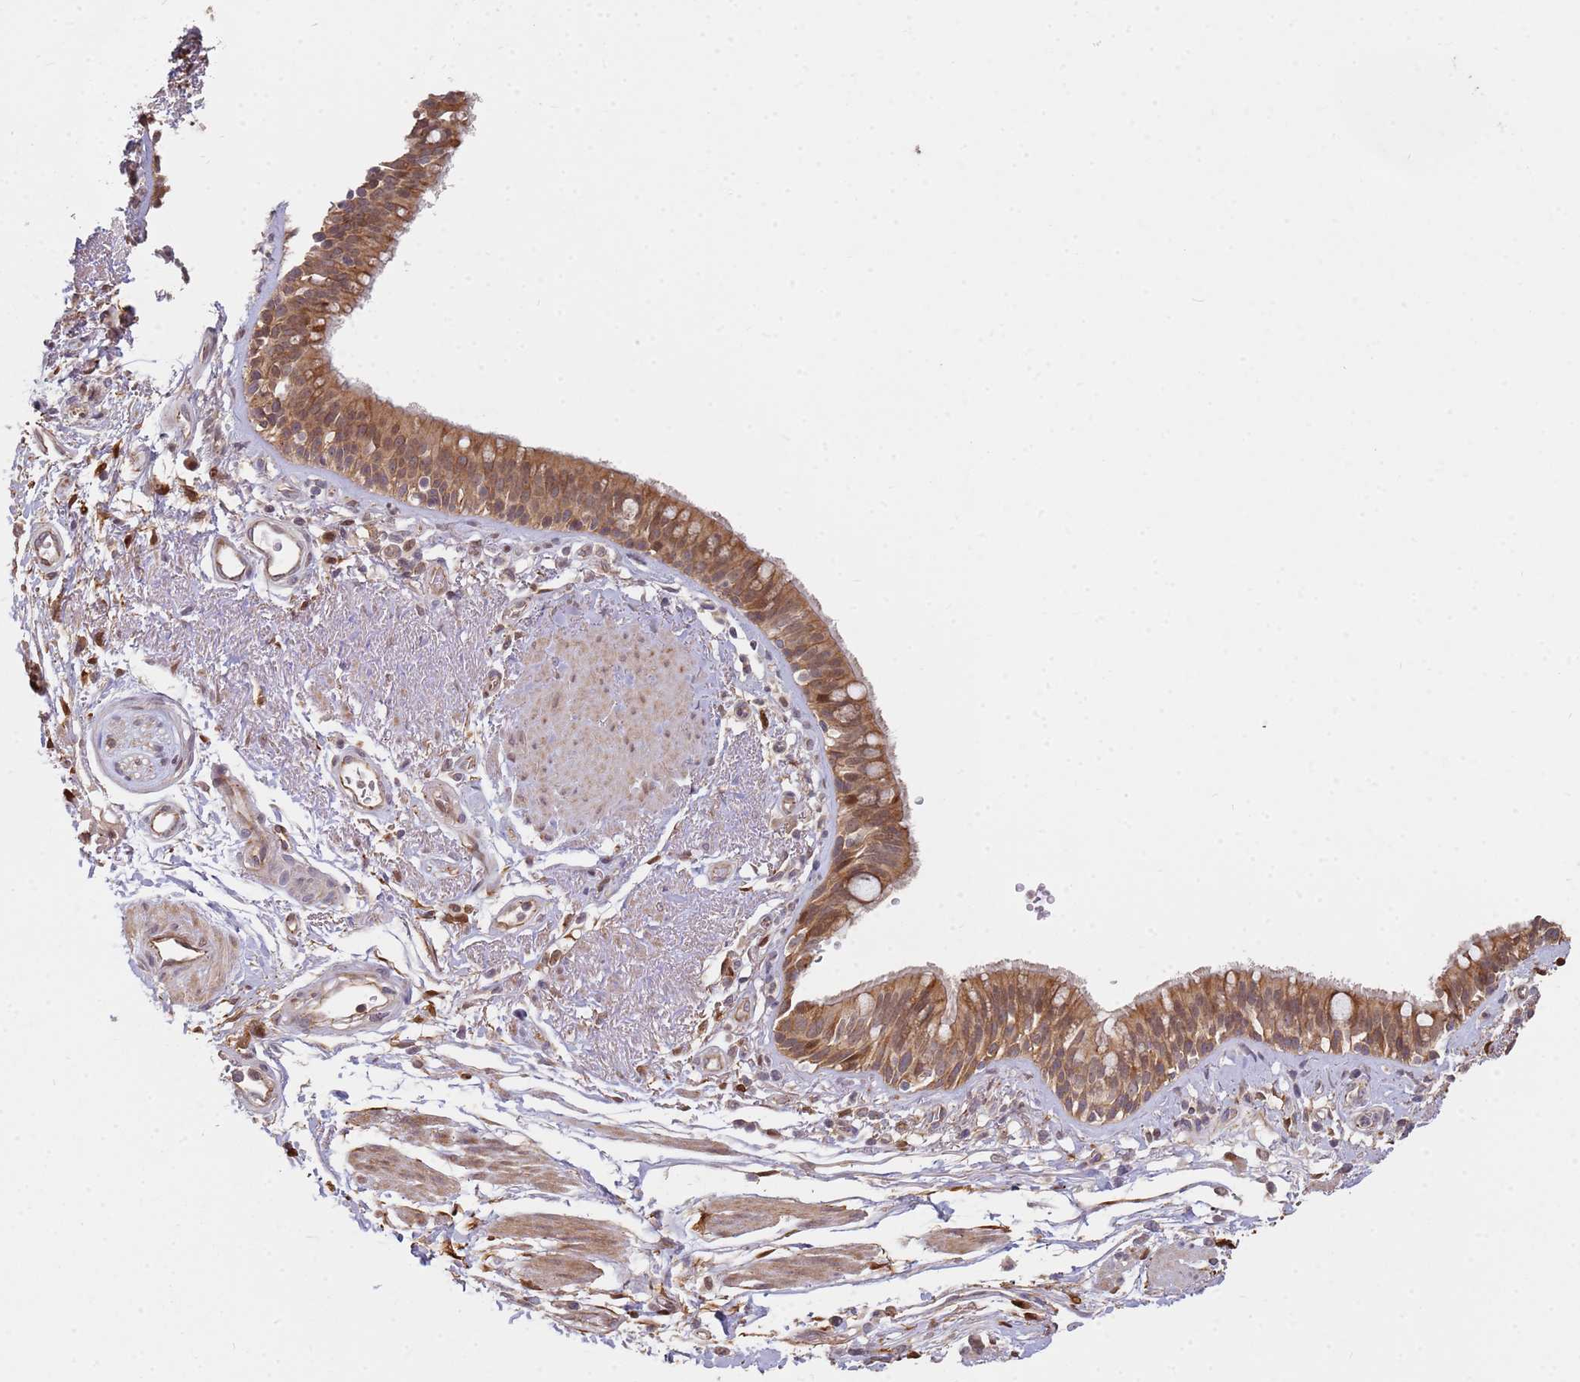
{"staining": {"intensity": "moderate", "quantity": ">75%", "location": "cytoplasmic/membranous"}, "tissue": "bronchus", "cell_type": "Respiratory epithelial cells", "image_type": "normal", "snomed": [{"axis": "morphology", "description": "Normal tissue, NOS"}, {"axis": "morphology", "description": "Neoplasm, uncertain whether benign or malignant"}, {"axis": "topography", "description": "Bronchus"}, {"axis": "topography", "description": "Lung"}], "caption": "Bronchus stained with immunohistochemistry (IHC) reveals moderate cytoplasmic/membranous staining in about >75% of respiratory epithelial cells. (DAB IHC, brown staining for protein, blue staining for nuclei).", "gene": "MPEG1", "patient": {"sex": "male", "age": 55}}